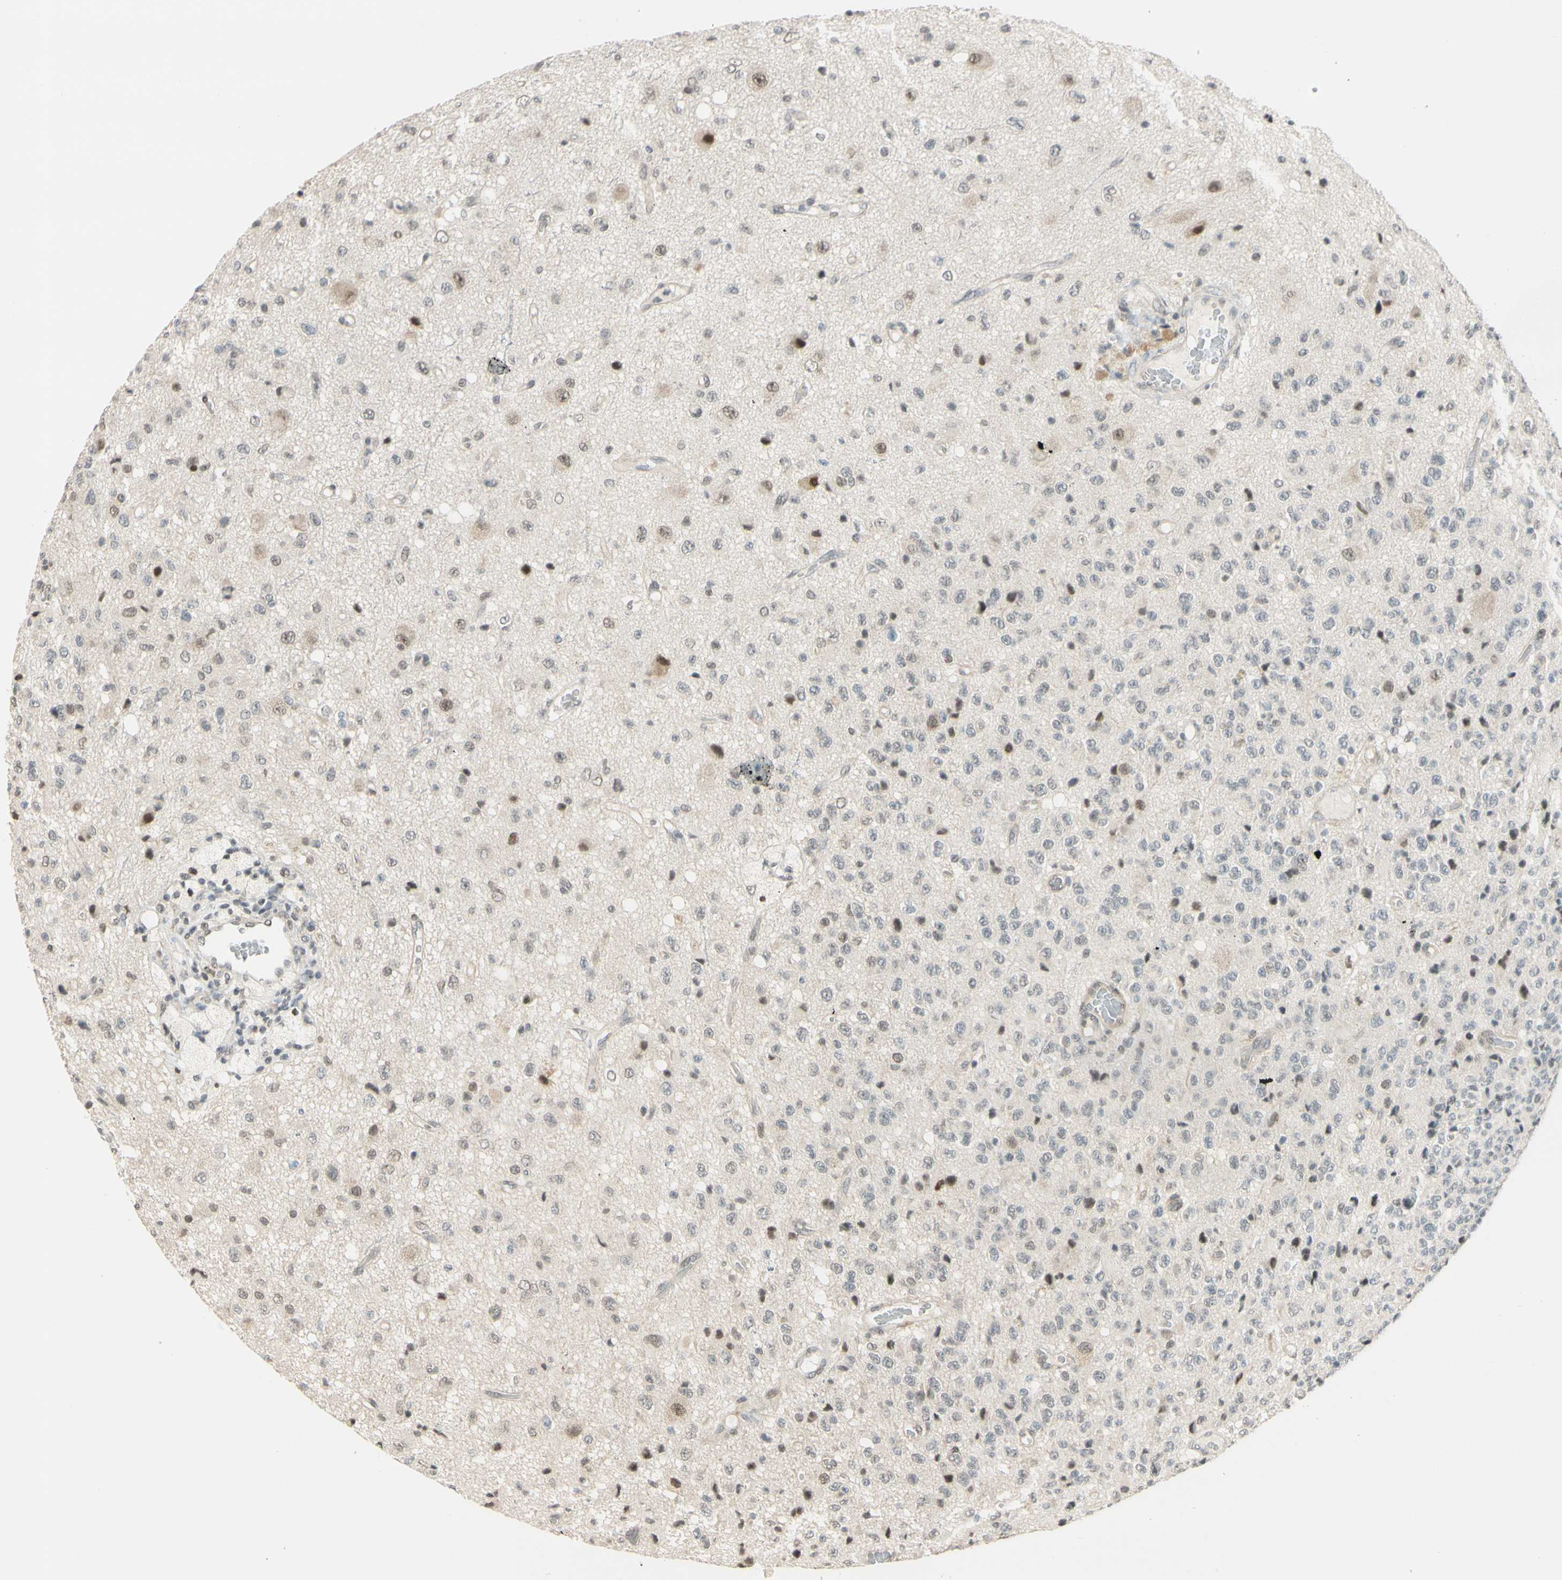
{"staining": {"intensity": "negative", "quantity": "none", "location": "none"}, "tissue": "glioma", "cell_type": "Tumor cells", "image_type": "cancer", "snomed": [{"axis": "morphology", "description": "Glioma, malignant, High grade"}, {"axis": "topography", "description": "pancreas cauda"}], "caption": "The histopathology image exhibits no staining of tumor cells in glioma. (DAB immunohistochemistry visualized using brightfield microscopy, high magnification).", "gene": "BRMS1", "patient": {"sex": "male", "age": 60}}